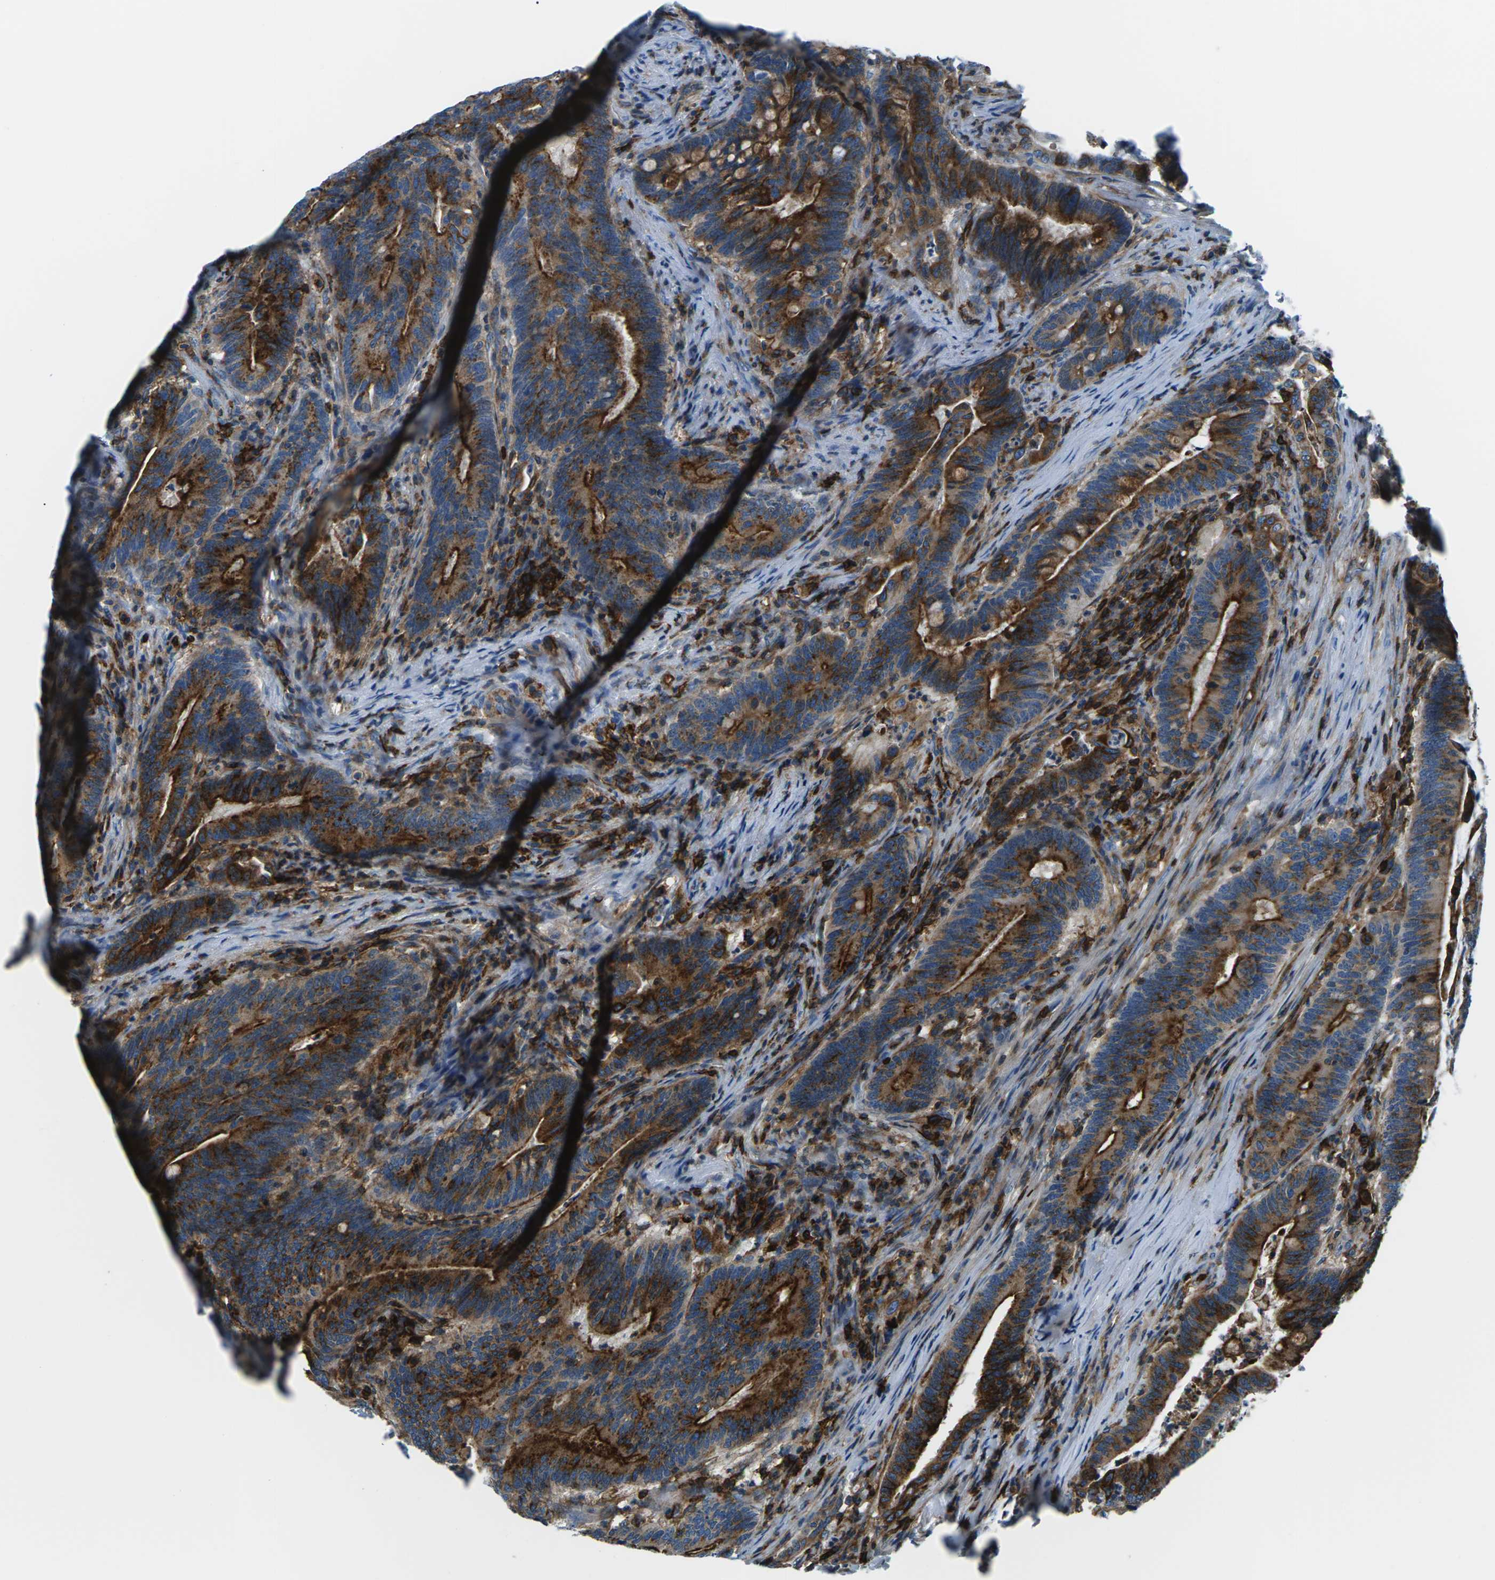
{"staining": {"intensity": "strong", "quantity": ">75%", "location": "cytoplasmic/membranous"}, "tissue": "colorectal cancer", "cell_type": "Tumor cells", "image_type": "cancer", "snomed": [{"axis": "morphology", "description": "Normal tissue, NOS"}, {"axis": "morphology", "description": "Adenocarcinoma, NOS"}, {"axis": "topography", "description": "Colon"}], "caption": "A brown stain shows strong cytoplasmic/membranous staining of a protein in colorectal cancer (adenocarcinoma) tumor cells.", "gene": "SOCS4", "patient": {"sex": "female", "age": 66}}